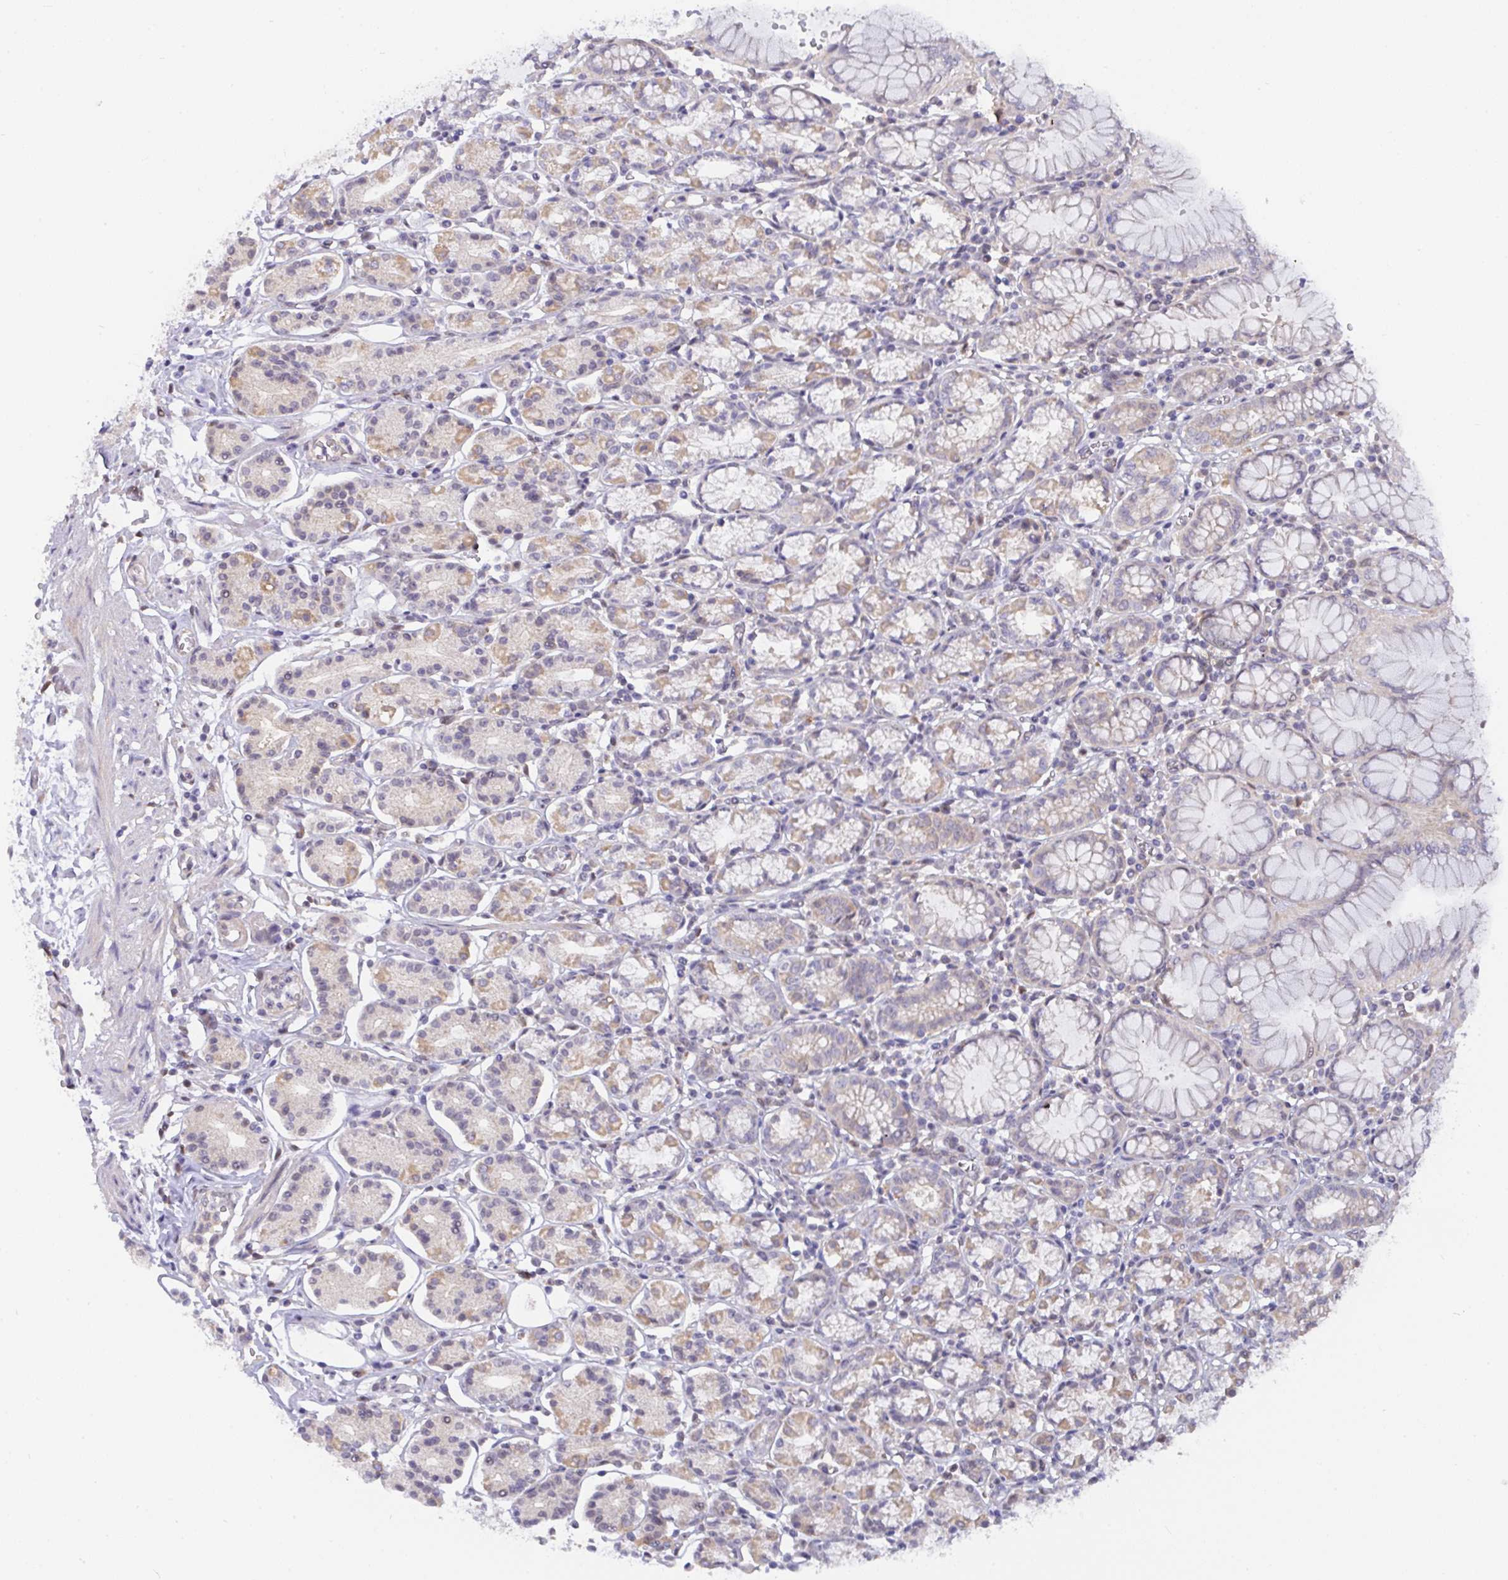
{"staining": {"intensity": "moderate", "quantity": "25%-75%", "location": "cytoplasmic/membranous"}, "tissue": "stomach", "cell_type": "Glandular cells", "image_type": "normal", "snomed": [{"axis": "morphology", "description": "Normal tissue, NOS"}, {"axis": "topography", "description": "Stomach"}], "caption": "Moderate cytoplasmic/membranous protein positivity is appreciated in about 25%-75% of glandular cells in stomach. The staining was performed using DAB to visualize the protein expression in brown, while the nuclei were stained in blue with hematoxylin (Magnification: 20x).", "gene": "L3HYPDH", "patient": {"sex": "female", "age": 62}}